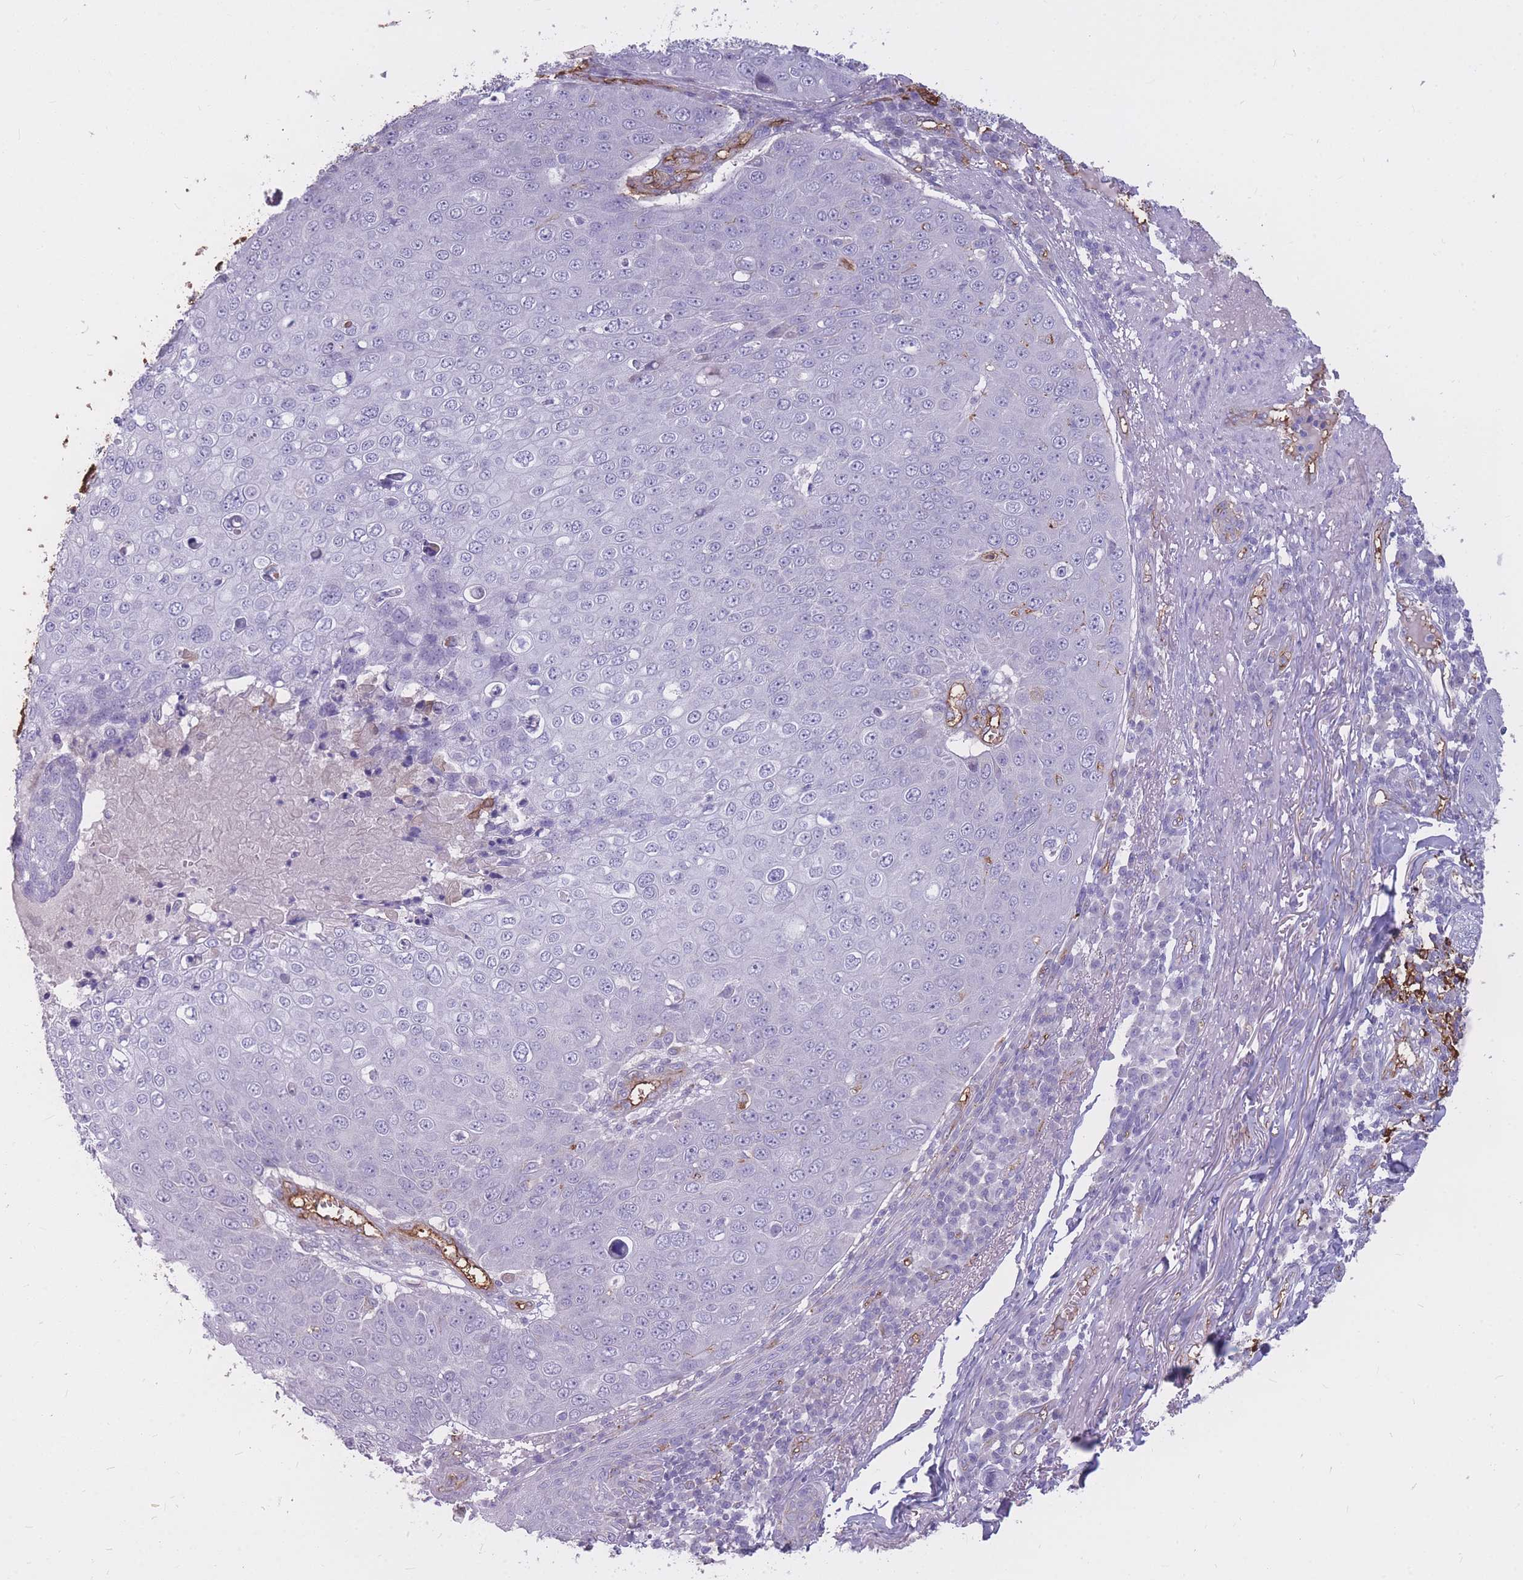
{"staining": {"intensity": "negative", "quantity": "none", "location": "none"}, "tissue": "skin cancer", "cell_type": "Tumor cells", "image_type": "cancer", "snomed": [{"axis": "morphology", "description": "Squamous cell carcinoma, NOS"}, {"axis": "topography", "description": "Skin"}], "caption": "A high-resolution photomicrograph shows immunohistochemistry (IHC) staining of skin cancer (squamous cell carcinoma), which reveals no significant staining in tumor cells. (Stains: DAB immunohistochemistry with hematoxylin counter stain, Microscopy: brightfield microscopy at high magnification).", "gene": "GNA11", "patient": {"sex": "male", "age": 71}}